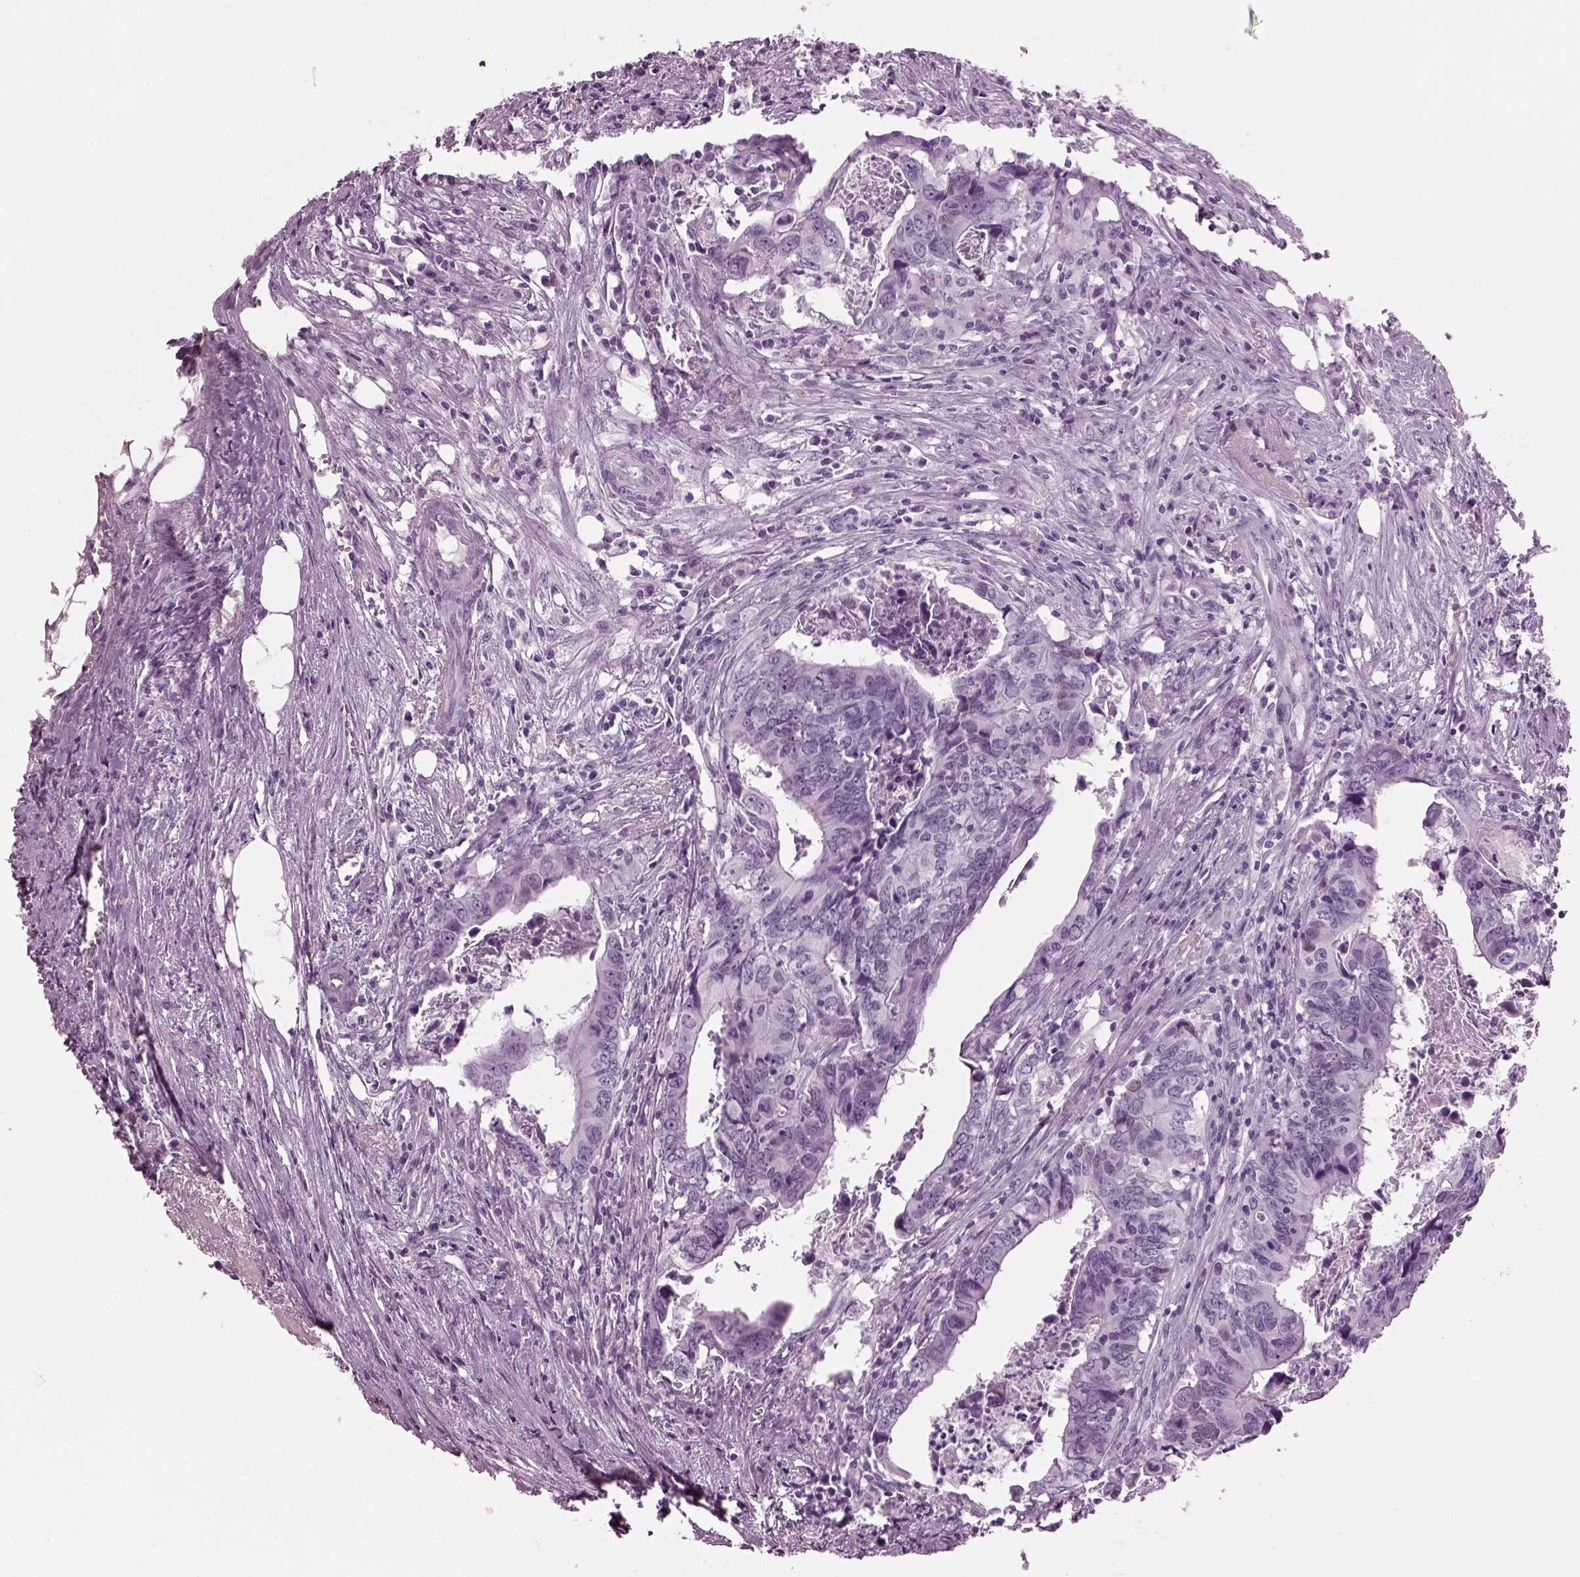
{"staining": {"intensity": "negative", "quantity": "none", "location": "none"}, "tissue": "colorectal cancer", "cell_type": "Tumor cells", "image_type": "cancer", "snomed": [{"axis": "morphology", "description": "Adenocarcinoma, NOS"}, {"axis": "topography", "description": "Colon"}], "caption": "Immunohistochemical staining of human colorectal cancer (adenocarcinoma) shows no significant staining in tumor cells.", "gene": "KRTAP3-2", "patient": {"sex": "female", "age": 82}}